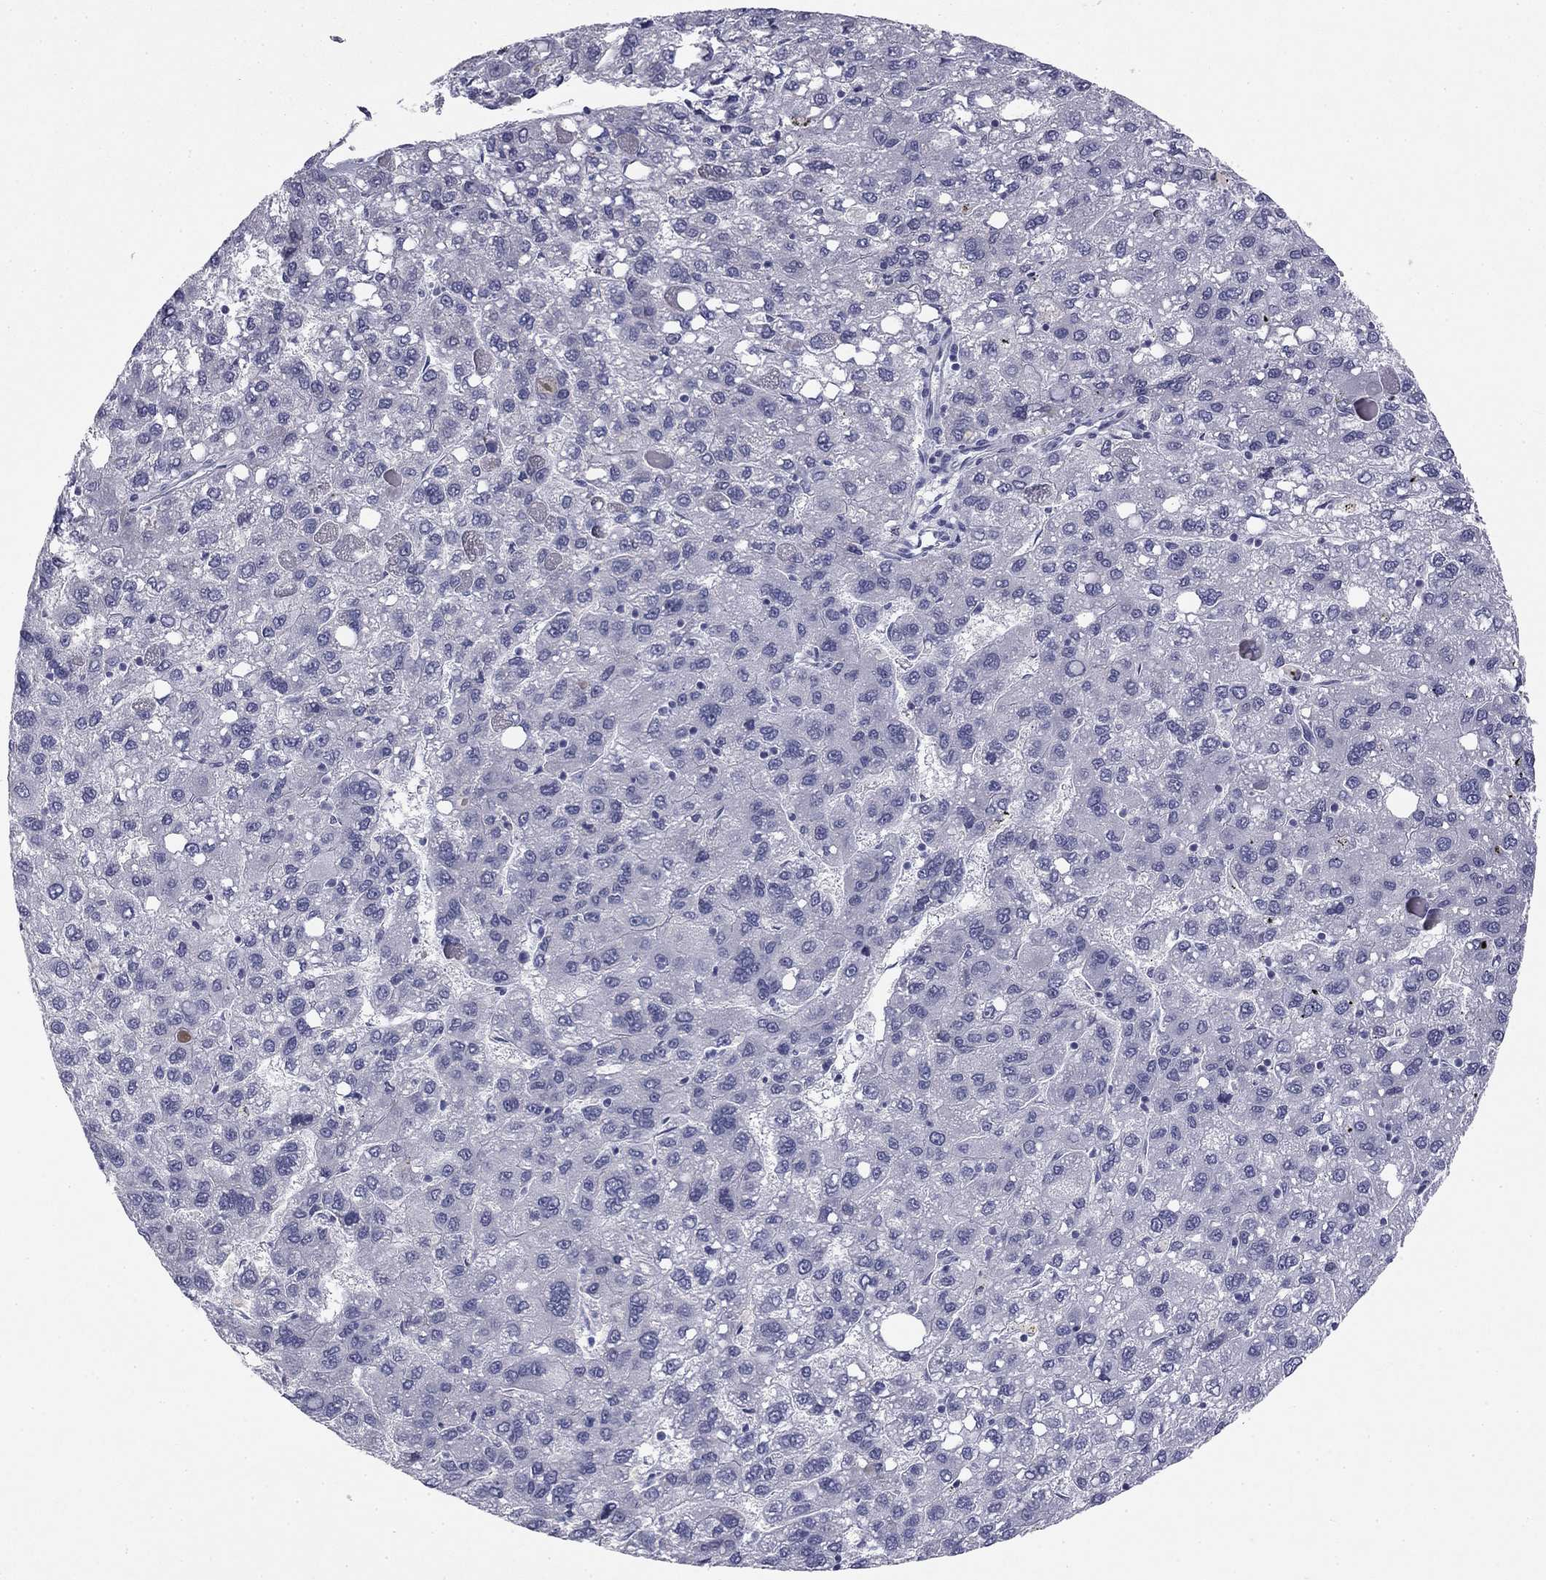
{"staining": {"intensity": "negative", "quantity": "none", "location": "none"}, "tissue": "liver cancer", "cell_type": "Tumor cells", "image_type": "cancer", "snomed": [{"axis": "morphology", "description": "Carcinoma, Hepatocellular, NOS"}, {"axis": "topography", "description": "Liver"}], "caption": "The image shows no staining of tumor cells in hepatocellular carcinoma (liver). (DAB immunohistochemistry visualized using brightfield microscopy, high magnification).", "gene": "TFAP2B", "patient": {"sex": "female", "age": 82}}